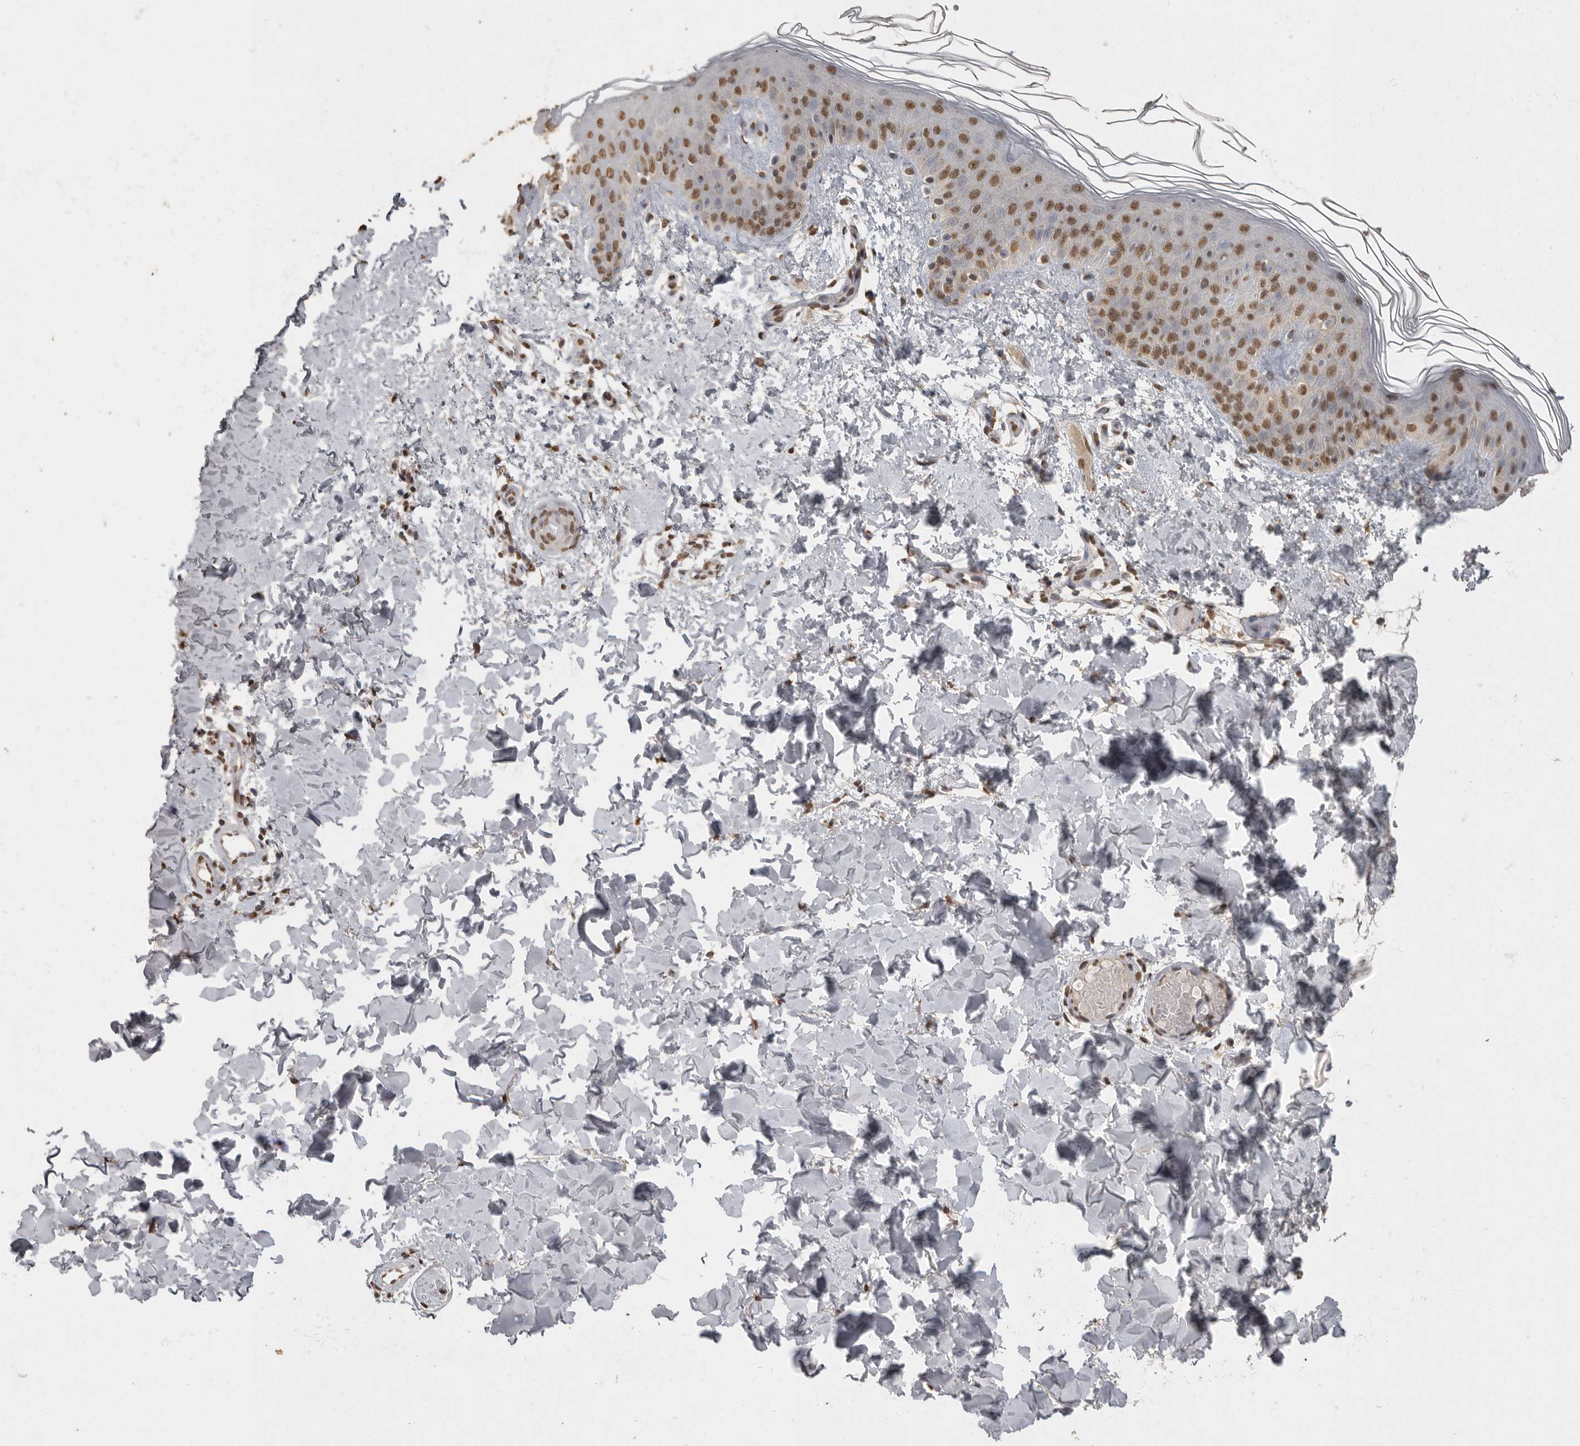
{"staining": {"intensity": "moderate", "quantity": "25%-75%", "location": "cytoplasmic/membranous,nuclear"}, "tissue": "skin", "cell_type": "Fibroblasts", "image_type": "normal", "snomed": [{"axis": "morphology", "description": "Normal tissue, NOS"}, {"axis": "morphology", "description": "Neoplasm, benign, NOS"}, {"axis": "topography", "description": "Skin"}, {"axis": "topography", "description": "Soft tissue"}], "caption": "DAB (3,3'-diaminobenzidine) immunohistochemical staining of unremarkable skin reveals moderate cytoplasmic/membranous,nuclear protein staining in approximately 25%-75% of fibroblasts.", "gene": "NBL1", "patient": {"sex": "male", "age": 26}}